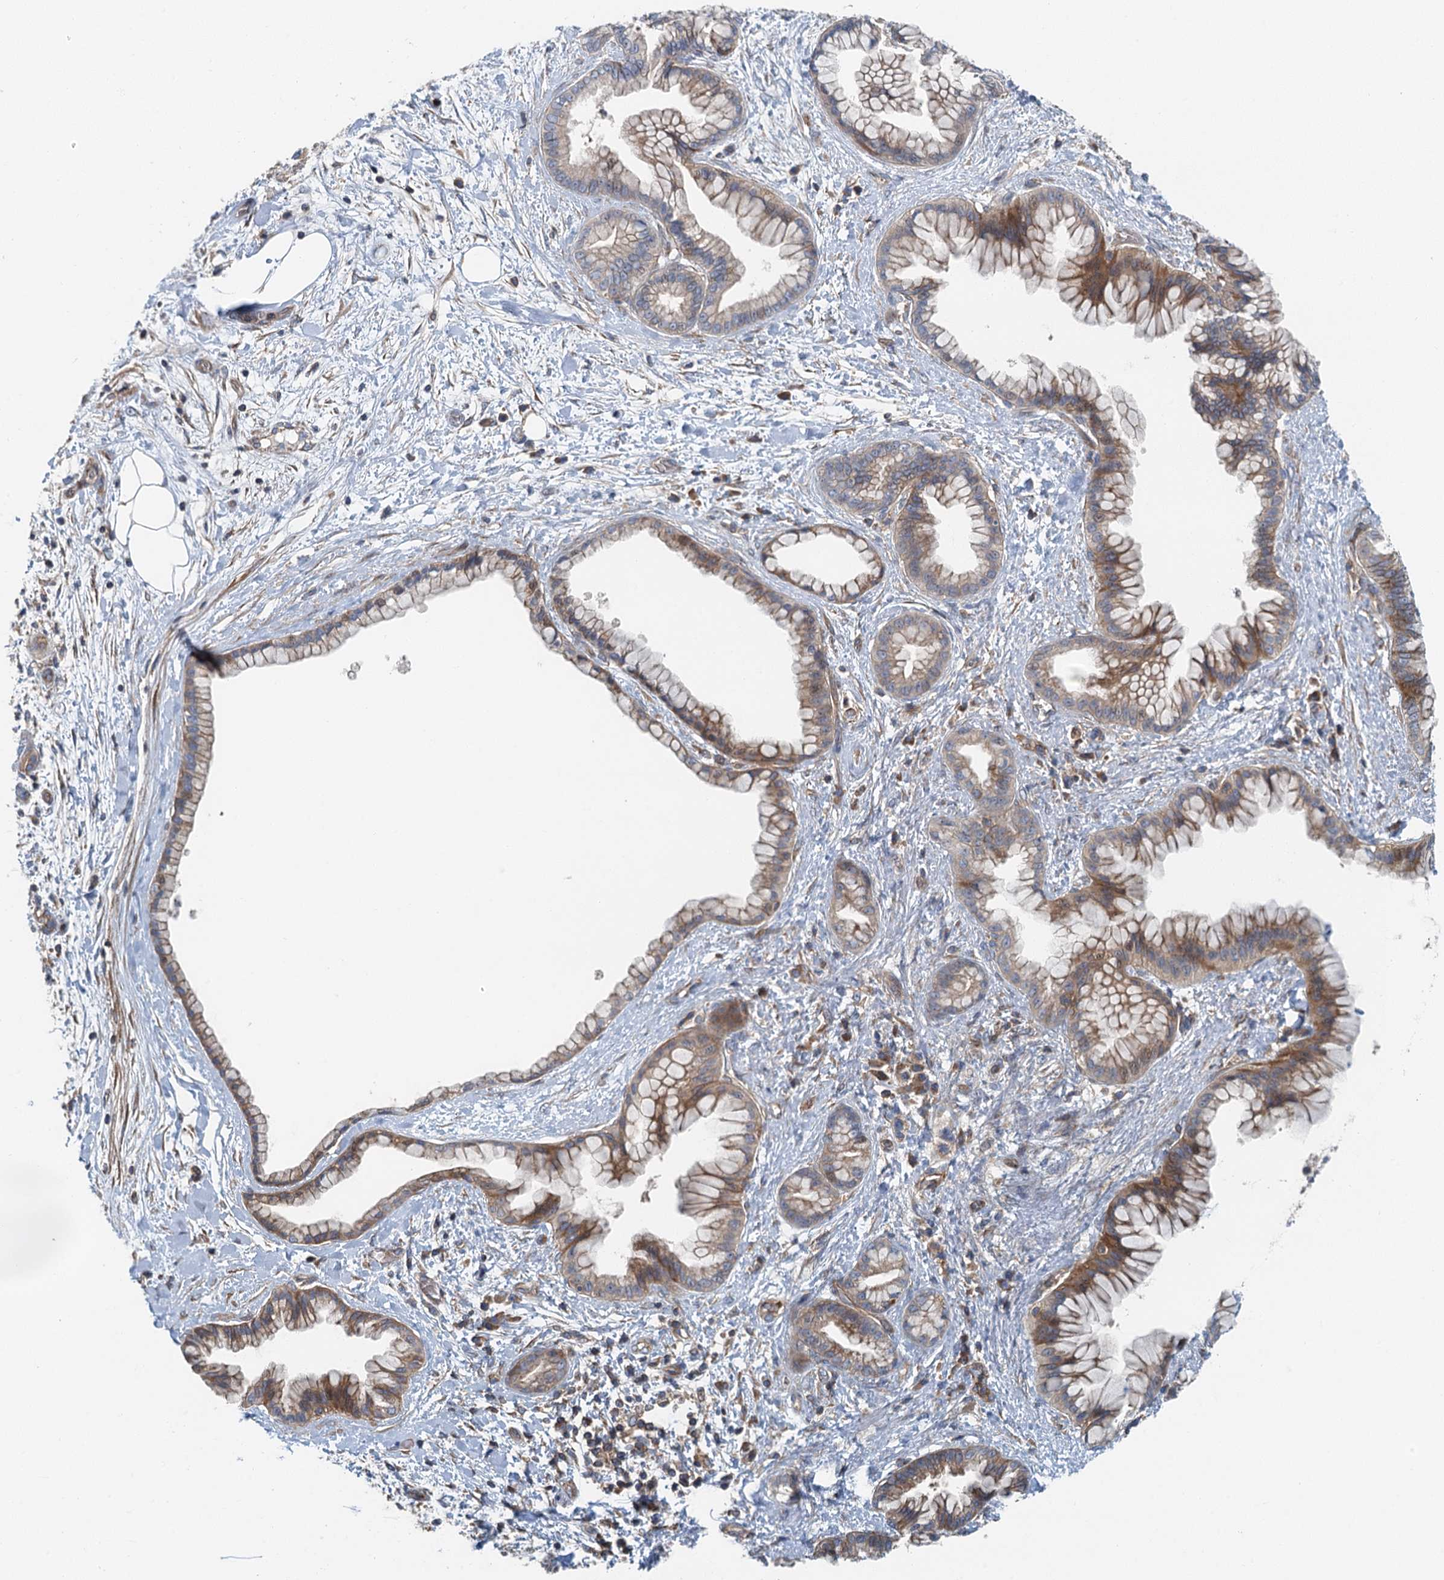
{"staining": {"intensity": "moderate", "quantity": "25%-75%", "location": "cytoplasmic/membranous"}, "tissue": "pancreatic cancer", "cell_type": "Tumor cells", "image_type": "cancer", "snomed": [{"axis": "morphology", "description": "Adenocarcinoma, NOS"}, {"axis": "topography", "description": "Pancreas"}], "caption": "Immunohistochemistry (IHC) image of neoplastic tissue: pancreatic adenocarcinoma stained using immunohistochemistry (IHC) demonstrates medium levels of moderate protein expression localized specifically in the cytoplasmic/membranous of tumor cells, appearing as a cytoplasmic/membranous brown color.", "gene": "PPP1R14D", "patient": {"sex": "female", "age": 78}}